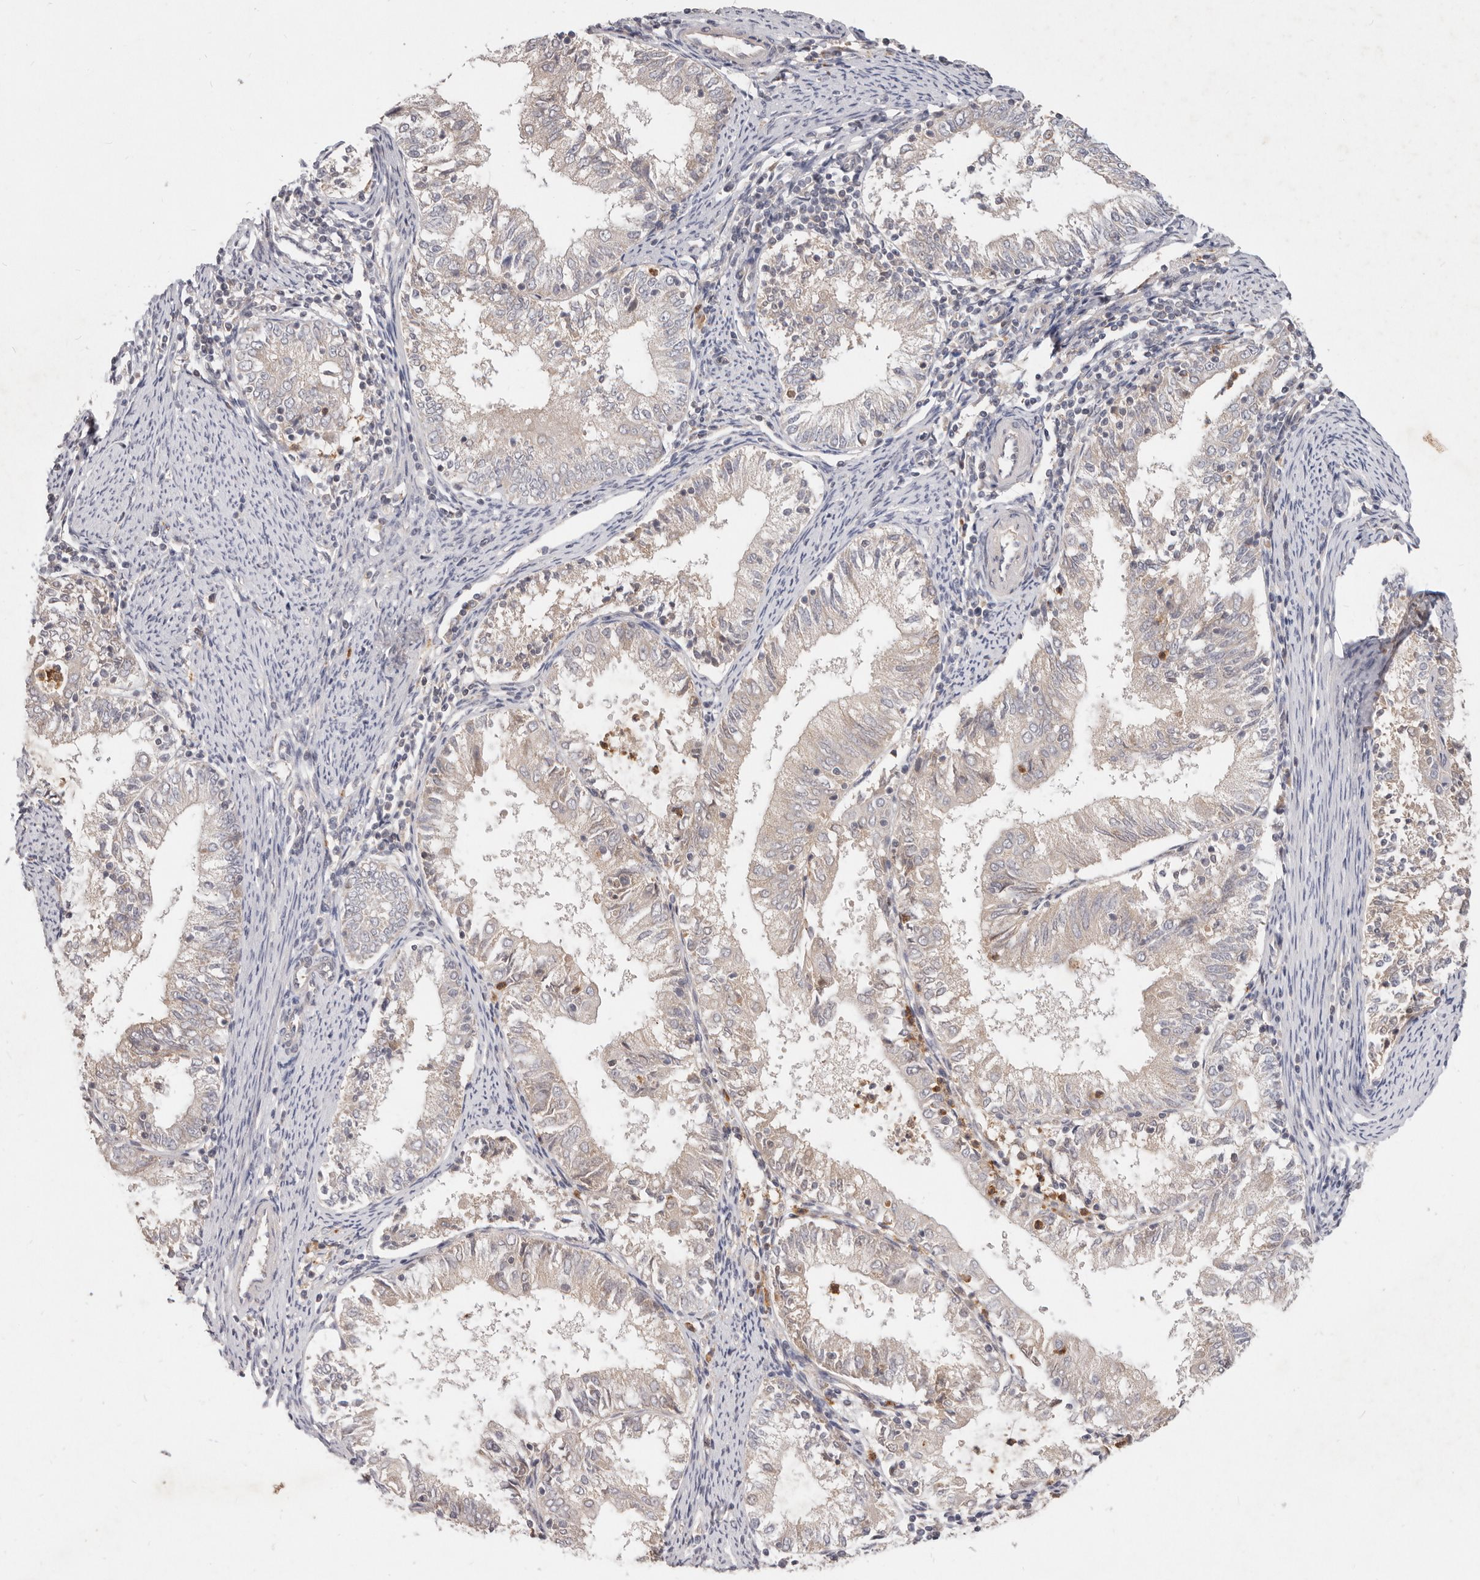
{"staining": {"intensity": "weak", "quantity": "25%-75%", "location": "cytoplasmic/membranous,nuclear"}, "tissue": "endometrial cancer", "cell_type": "Tumor cells", "image_type": "cancer", "snomed": [{"axis": "morphology", "description": "Adenocarcinoma, NOS"}, {"axis": "topography", "description": "Endometrium"}], "caption": "Endometrial cancer stained with a brown dye displays weak cytoplasmic/membranous and nuclear positive expression in approximately 25%-75% of tumor cells.", "gene": "USP49", "patient": {"sex": "female", "age": 57}}